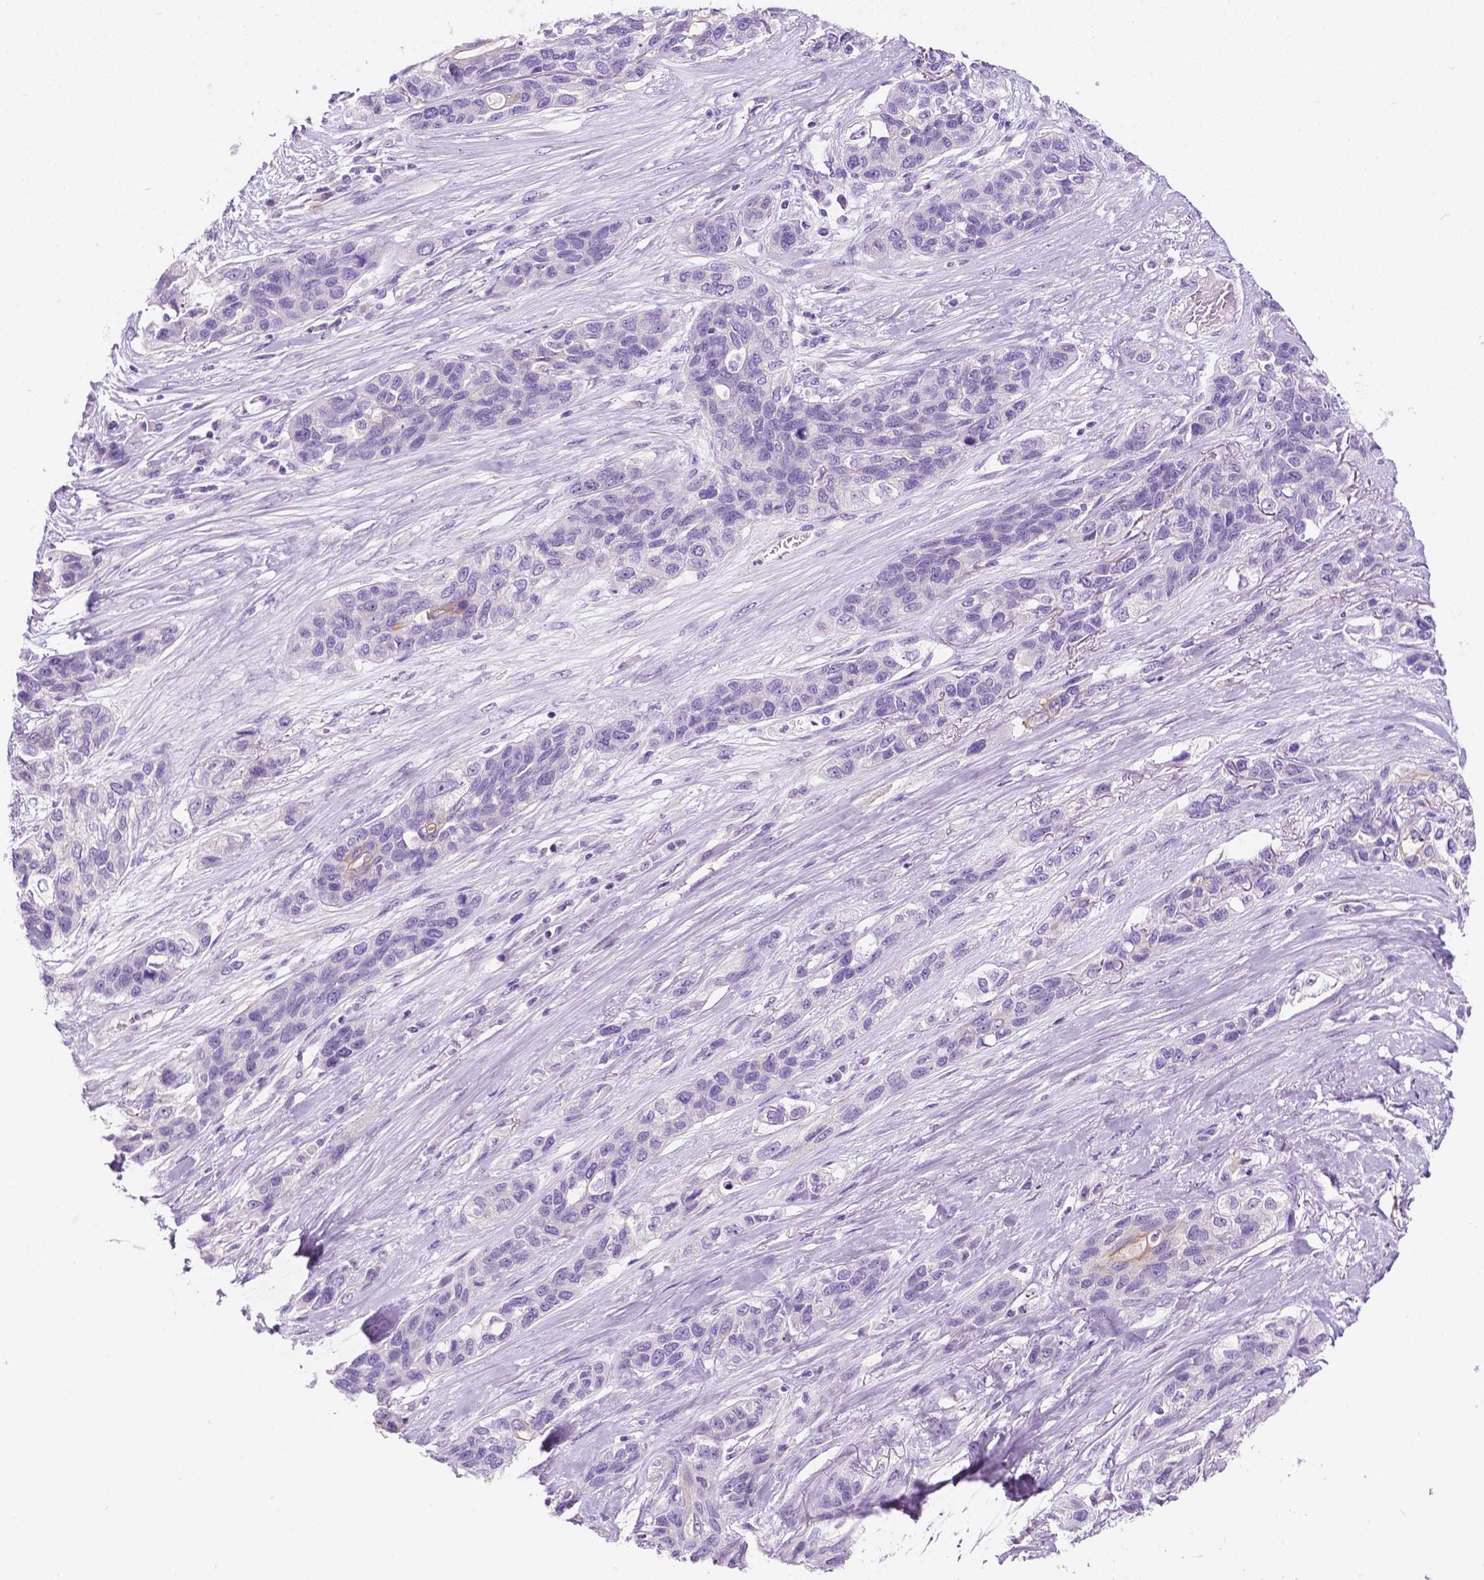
{"staining": {"intensity": "negative", "quantity": "none", "location": "none"}, "tissue": "lung cancer", "cell_type": "Tumor cells", "image_type": "cancer", "snomed": [{"axis": "morphology", "description": "Squamous cell carcinoma, NOS"}, {"axis": "topography", "description": "Lung"}], "caption": "Squamous cell carcinoma (lung) was stained to show a protein in brown. There is no significant staining in tumor cells. (DAB IHC visualized using brightfield microscopy, high magnification).", "gene": "SIRT2", "patient": {"sex": "female", "age": 70}}